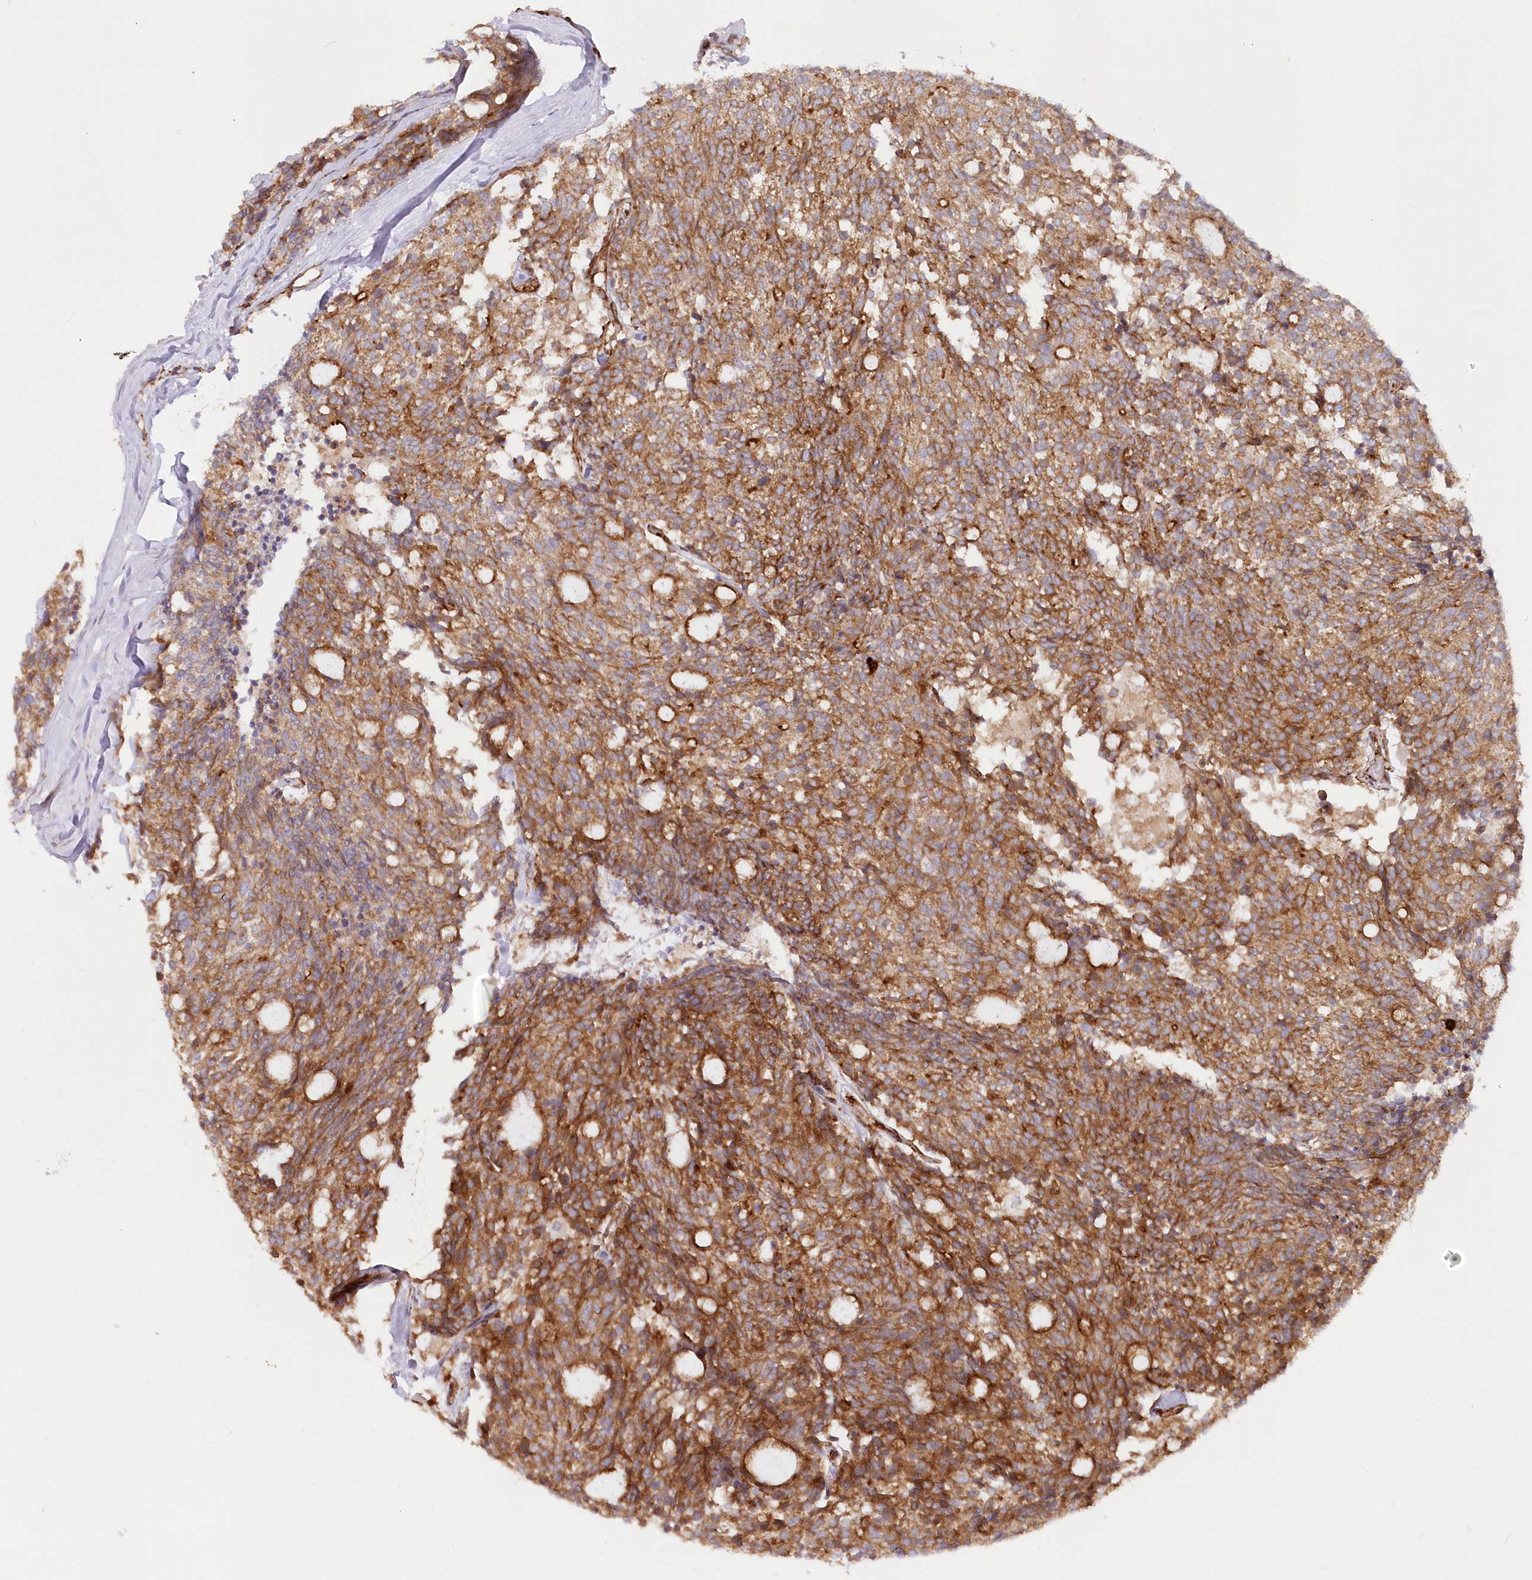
{"staining": {"intensity": "moderate", "quantity": ">75%", "location": "cytoplasmic/membranous"}, "tissue": "carcinoid", "cell_type": "Tumor cells", "image_type": "cancer", "snomed": [{"axis": "morphology", "description": "Carcinoid, malignant, NOS"}, {"axis": "topography", "description": "Pancreas"}], "caption": "IHC (DAB (3,3'-diaminobenzidine)) staining of human carcinoid reveals moderate cytoplasmic/membranous protein staining in approximately >75% of tumor cells.", "gene": "AFAP1L2", "patient": {"sex": "female", "age": 54}}